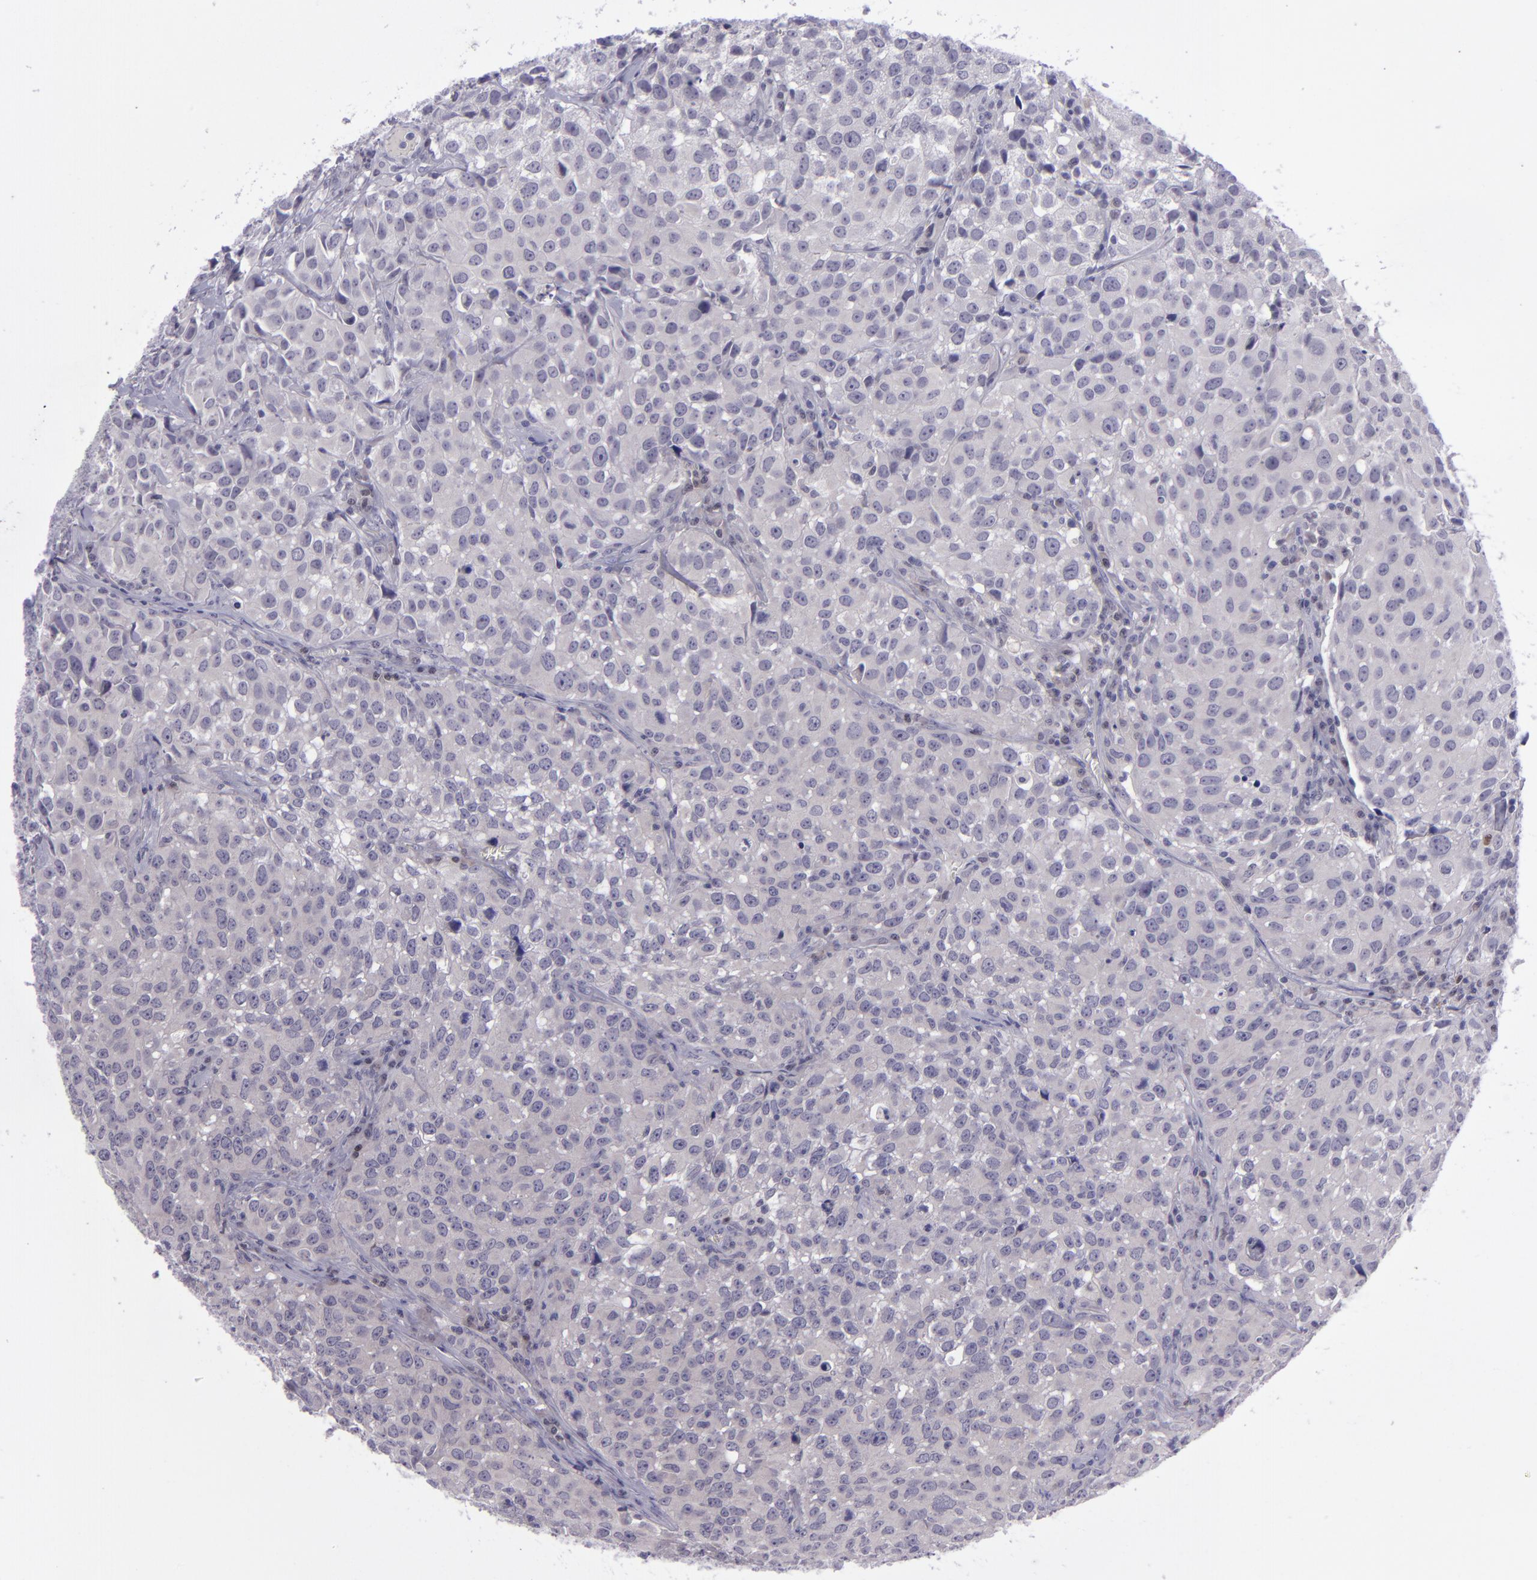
{"staining": {"intensity": "negative", "quantity": "none", "location": "none"}, "tissue": "urothelial cancer", "cell_type": "Tumor cells", "image_type": "cancer", "snomed": [{"axis": "morphology", "description": "Urothelial carcinoma, High grade"}, {"axis": "topography", "description": "Urinary bladder"}], "caption": "Immunohistochemistry (IHC) micrograph of urothelial cancer stained for a protein (brown), which displays no expression in tumor cells.", "gene": "POU2F2", "patient": {"sex": "female", "age": 75}}